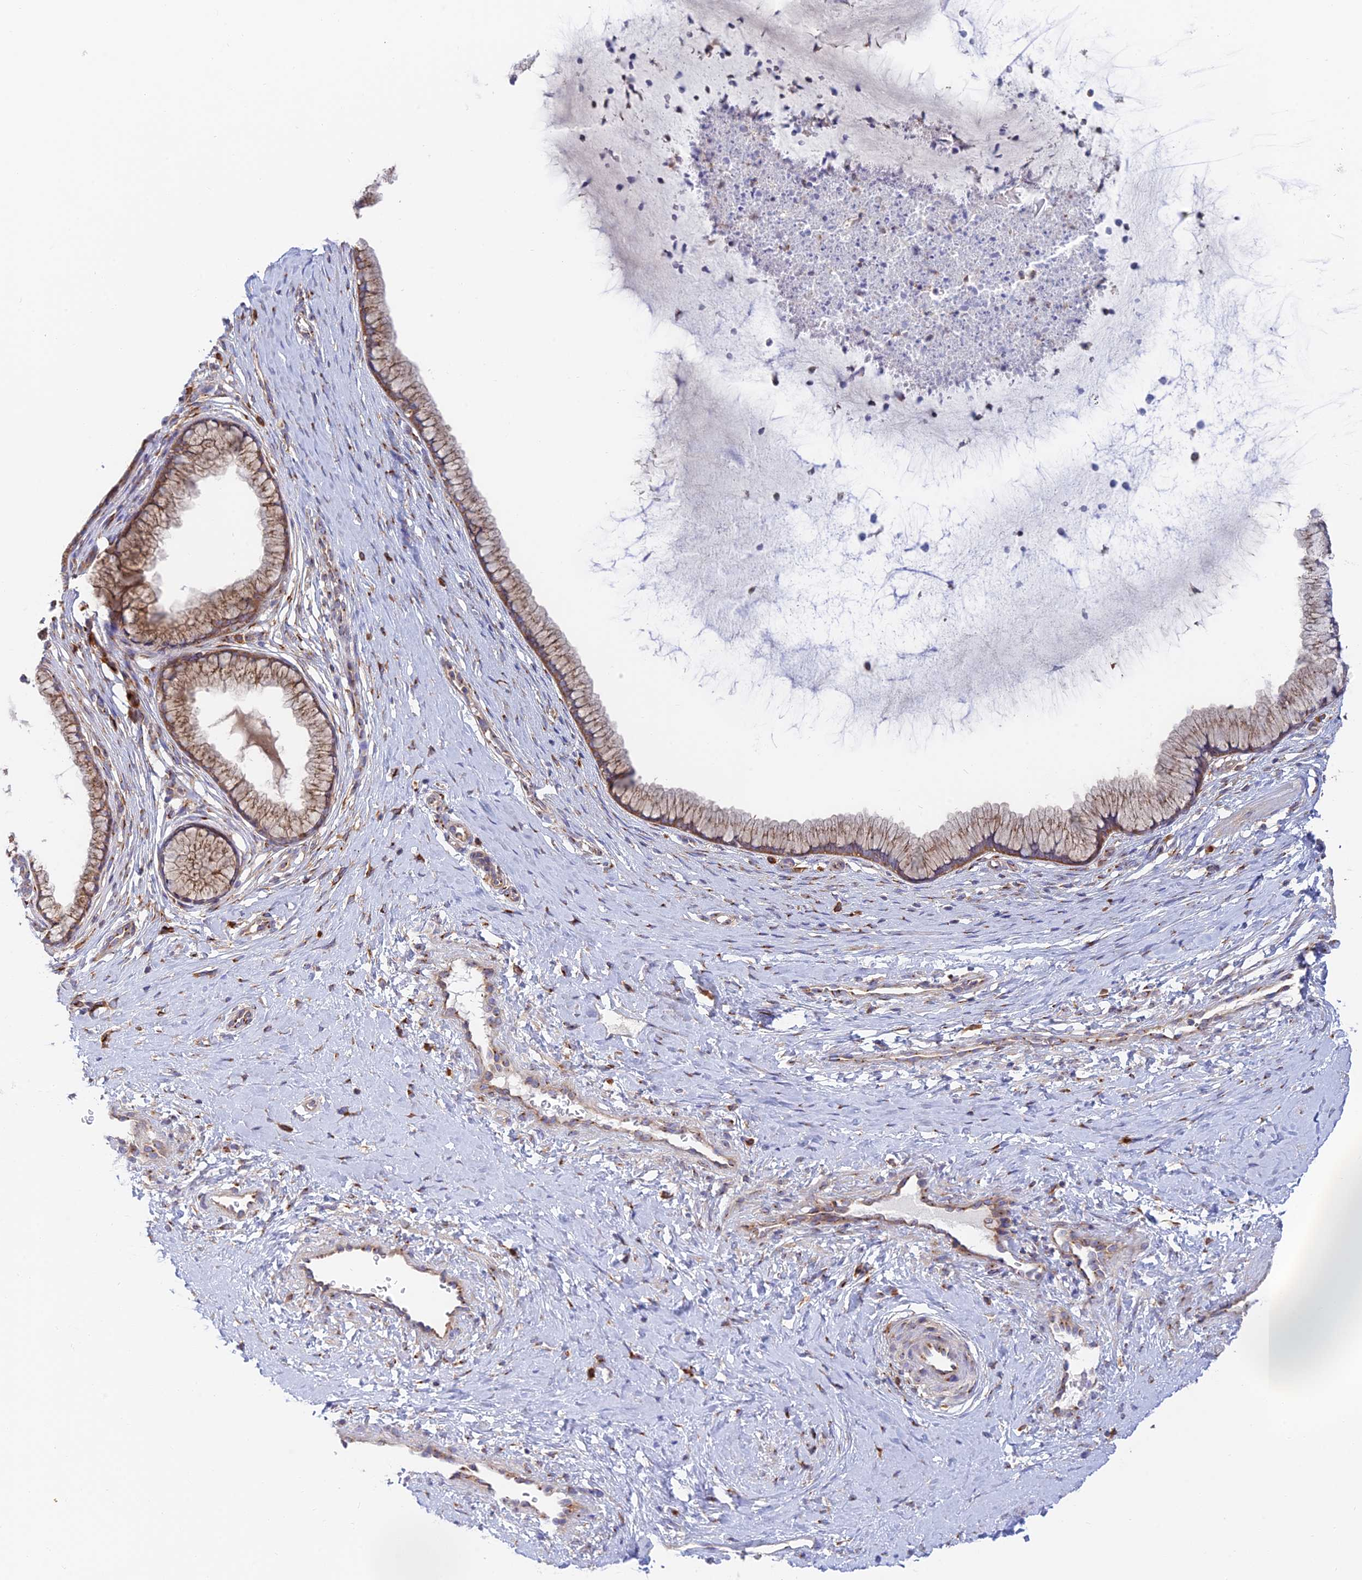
{"staining": {"intensity": "strong", "quantity": "25%-75%", "location": "cytoplasmic/membranous"}, "tissue": "cervix", "cell_type": "Glandular cells", "image_type": "normal", "snomed": [{"axis": "morphology", "description": "Normal tissue, NOS"}, {"axis": "topography", "description": "Cervix"}], "caption": "A photomicrograph of cervix stained for a protein demonstrates strong cytoplasmic/membranous brown staining in glandular cells. (Stains: DAB (3,3'-diaminobenzidine) in brown, nuclei in blue, Microscopy: brightfield microscopy at high magnification).", "gene": "GOLGA3", "patient": {"sex": "female", "age": 36}}